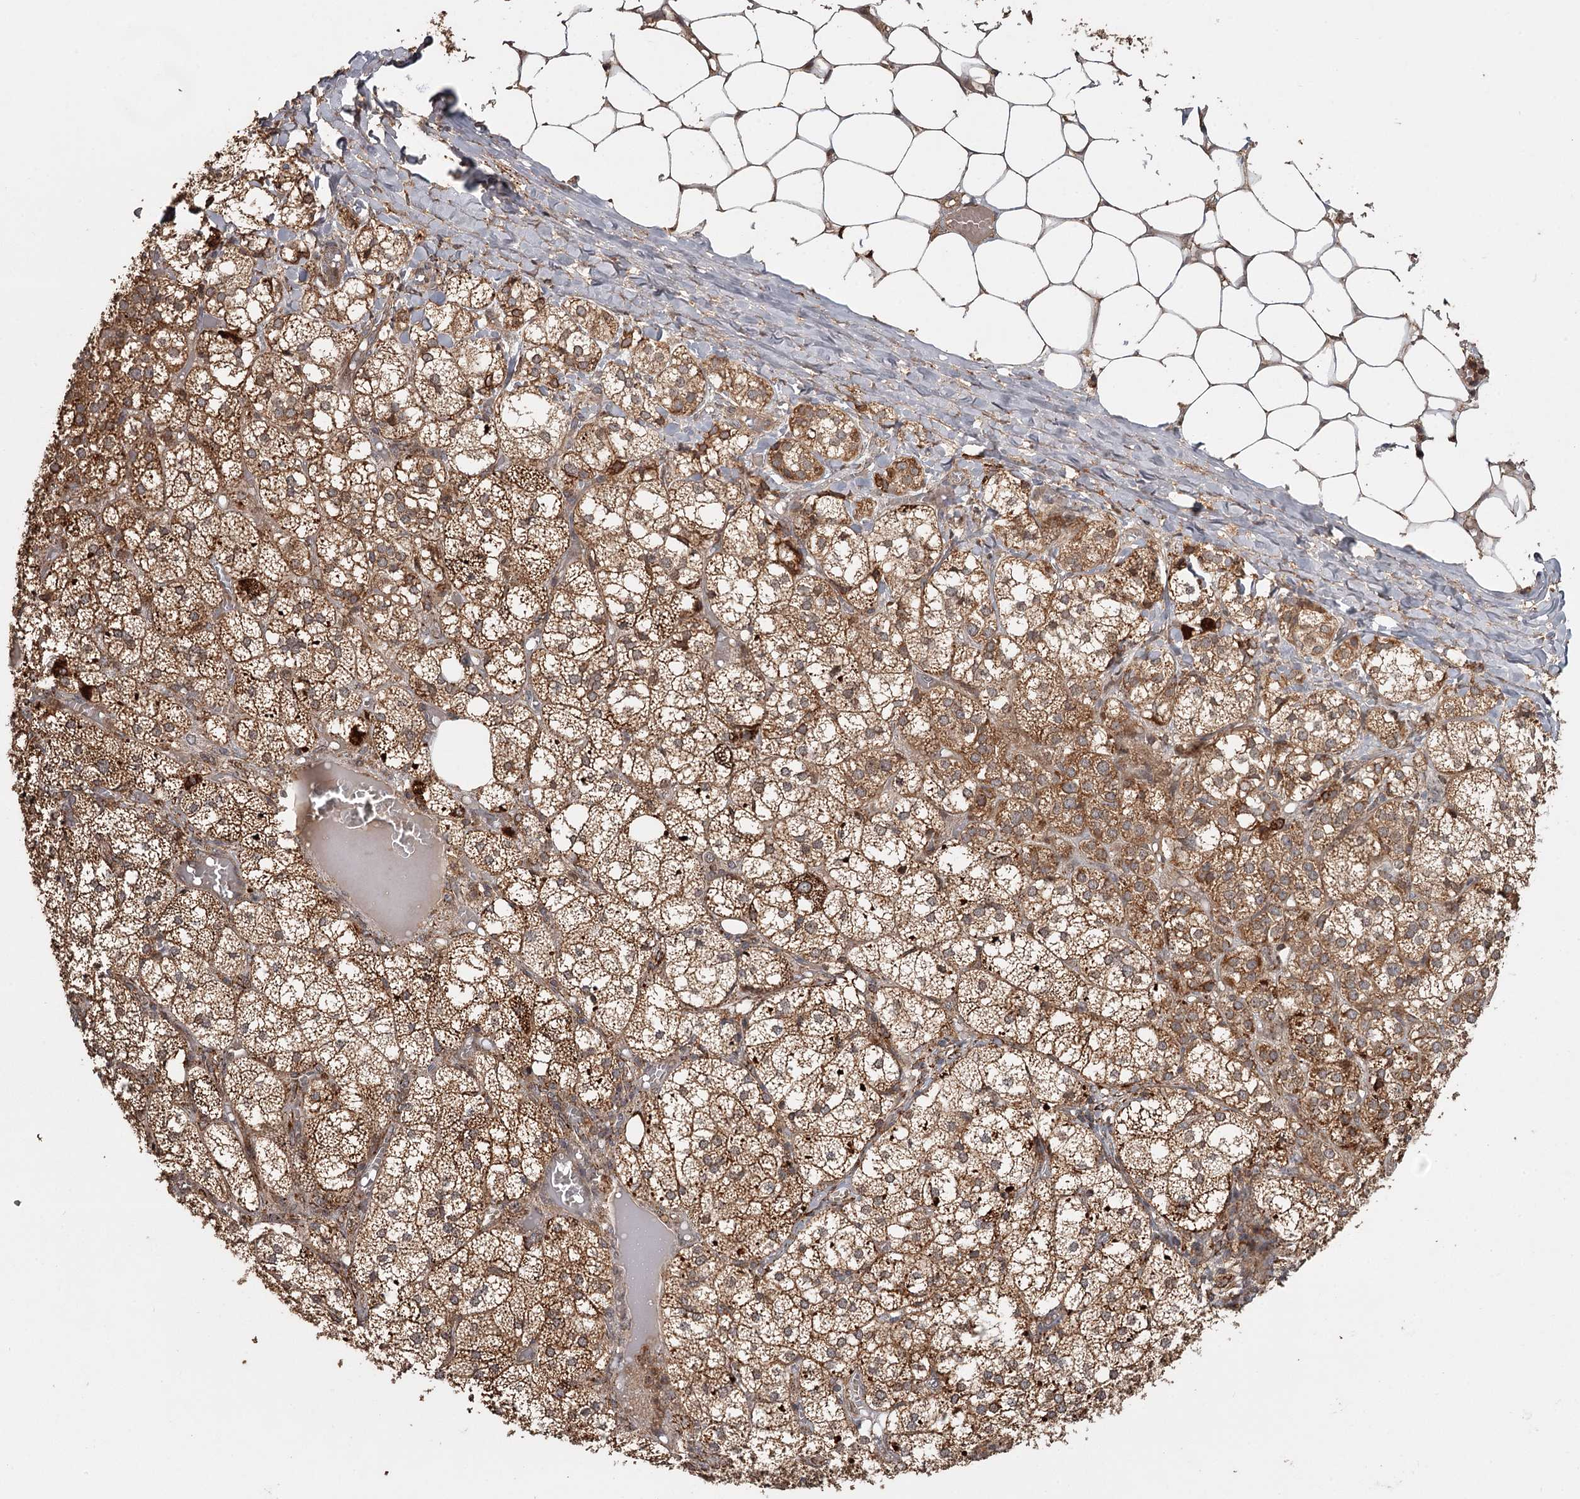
{"staining": {"intensity": "moderate", "quantity": ">75%", "location": "cytoplasmic/membranous"}, "tissue": "adrenal gland", "cell_type": "Glandular cells", "image_type": "normal", "snomed": [{"axis": "morphology", "description": "Normal tissue, NOS"}, {"axis": "topography", "description": "Adrenal gland"}], "caption": "Protein staining of unremarkable adrenal gland reveals moderate cytoplasmic/membranous expression in about >75% of glandular cells. (DAB (3,3'-diaminobenzidine) = brown stain, brightfield microscopy at high magnification).", "gene": "FAXC", "patient": {"sex": "female", "age": 61}}